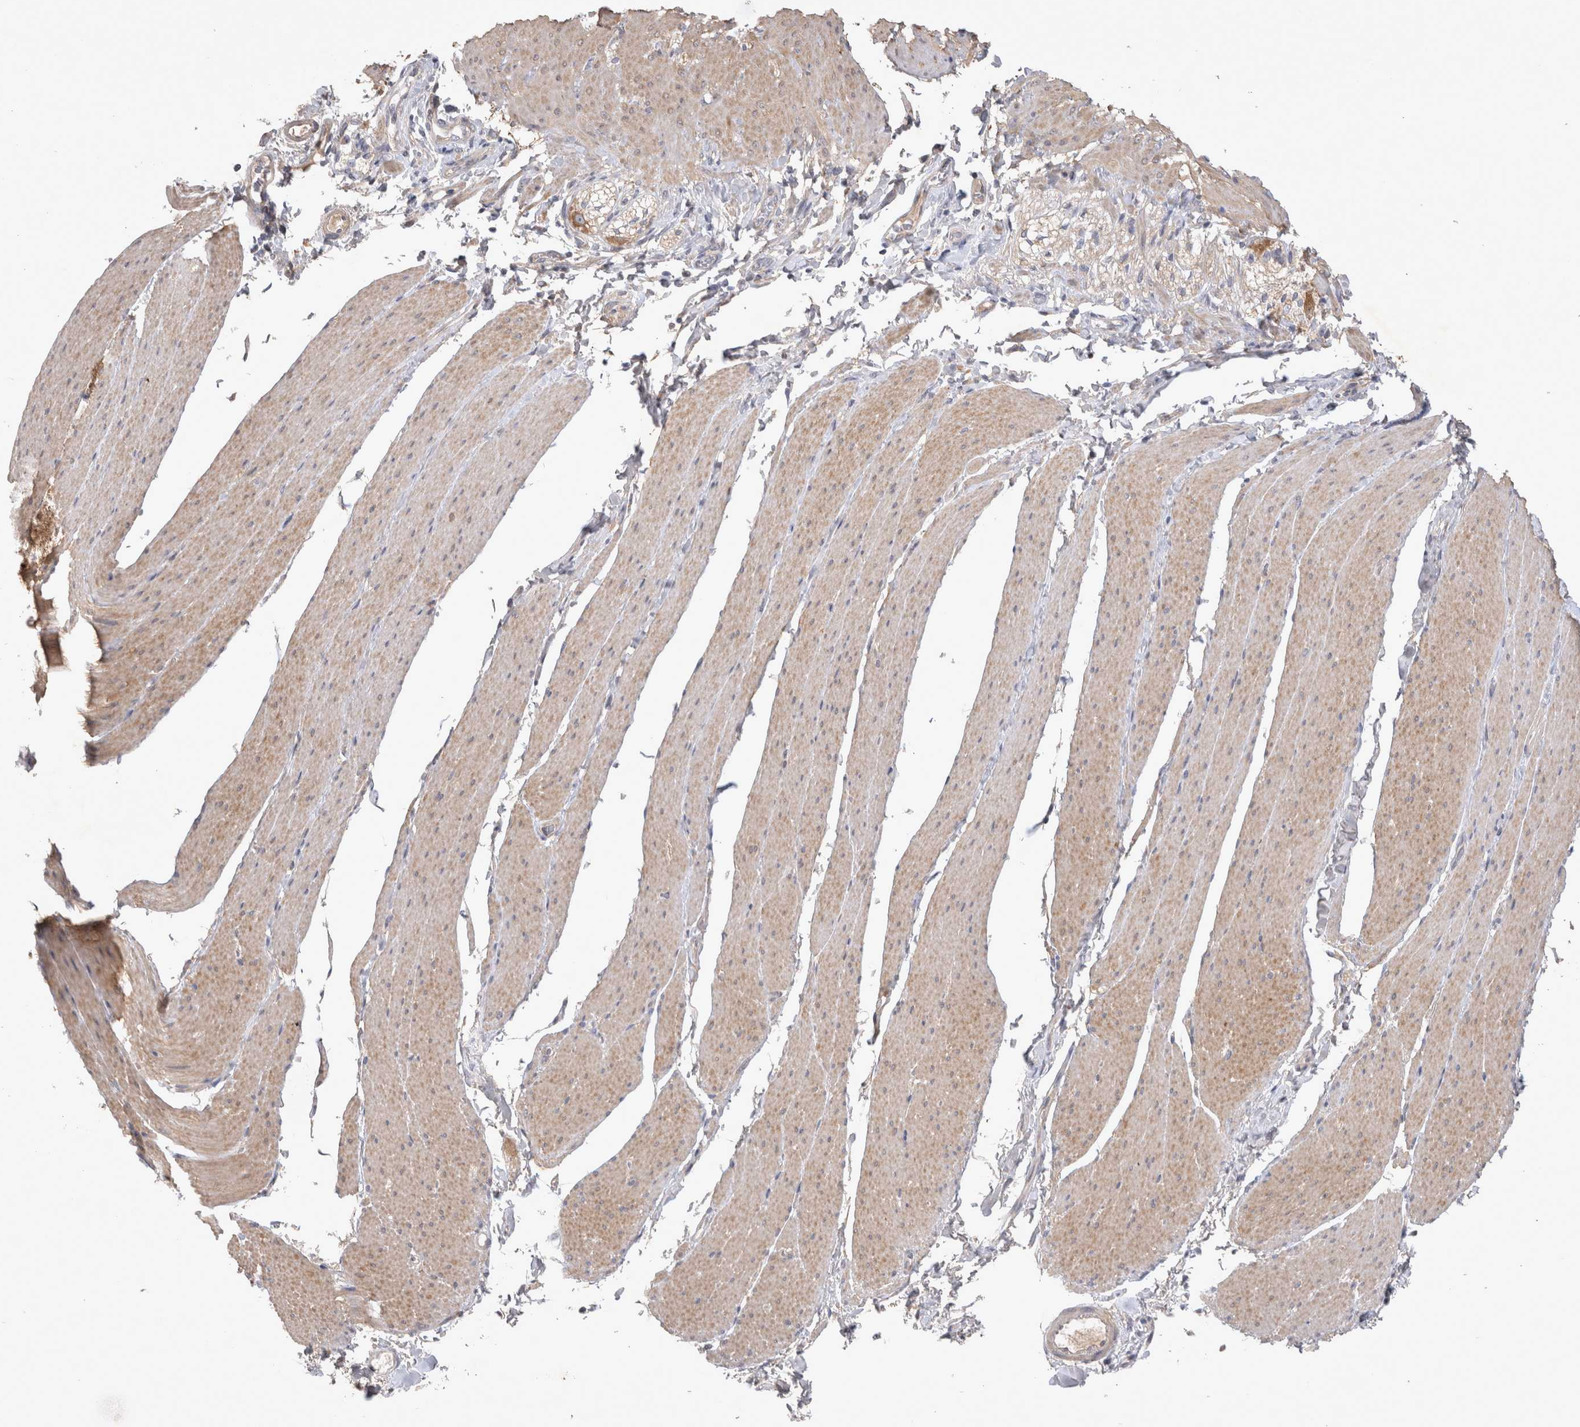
{"staining": {"intensity": "weak", "quantity": ">75%", "location": "cytoplasmic/membranous"}, "tissue": "smooth muscle", "cell_type": "Smooth muscle cells", "image_type": "normal", "snomed": [{"axis": "morphology", "description": "Normal tissue, NOS"}, {"axis": "topography", "description": "Smooth muscle"}, {"axis": "topography", "description": "Small intestine"}], "caption": "A brown stain highlights weak cytoplasmic/membranous positivity of a protein in smooth muscle cells of unremarkable human smooth muscle.", "gene": "SRD5A3", "patient": {"sex": "female", "age": 84}}